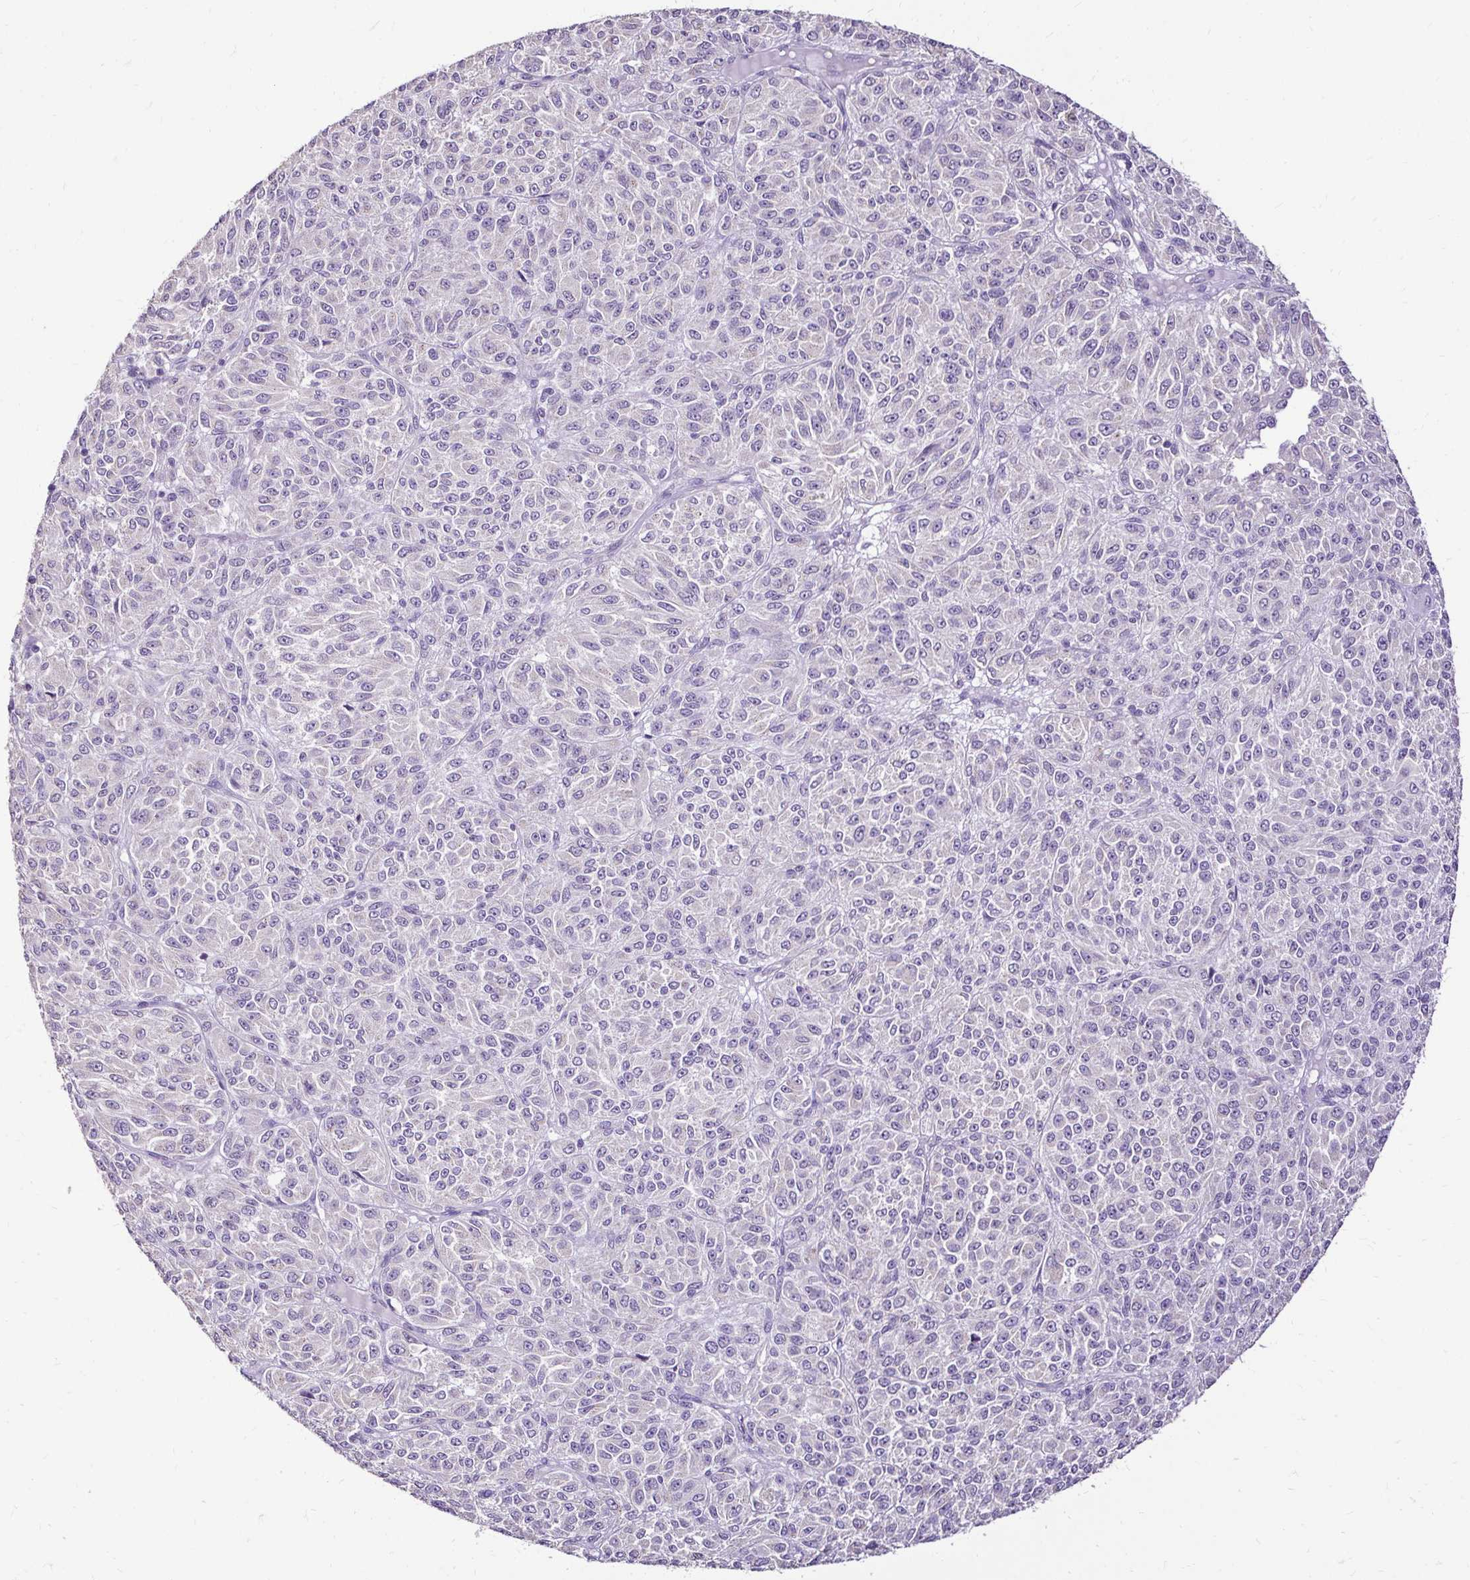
{"staining": {"intensity": "negative", "quantity": "none", "location": "none"}, "tissue": "melanoma", "cell_type": "Tumor cells", "image_type": "cancer", "snomed": [{"axis": "morphology", "description": "Malignant melanoma, Metastatic site"}, {"axis": "topography", "description": "Brain"}], "caption": "High power microscopy photomicrograph of an immunohistochemistry (IHC) image of malignant melanoma (metastatic site), revealing no significant expression in tumor cells.", "gene": "KIAA1210", "patient": {"sex": "female", "age": 56}}